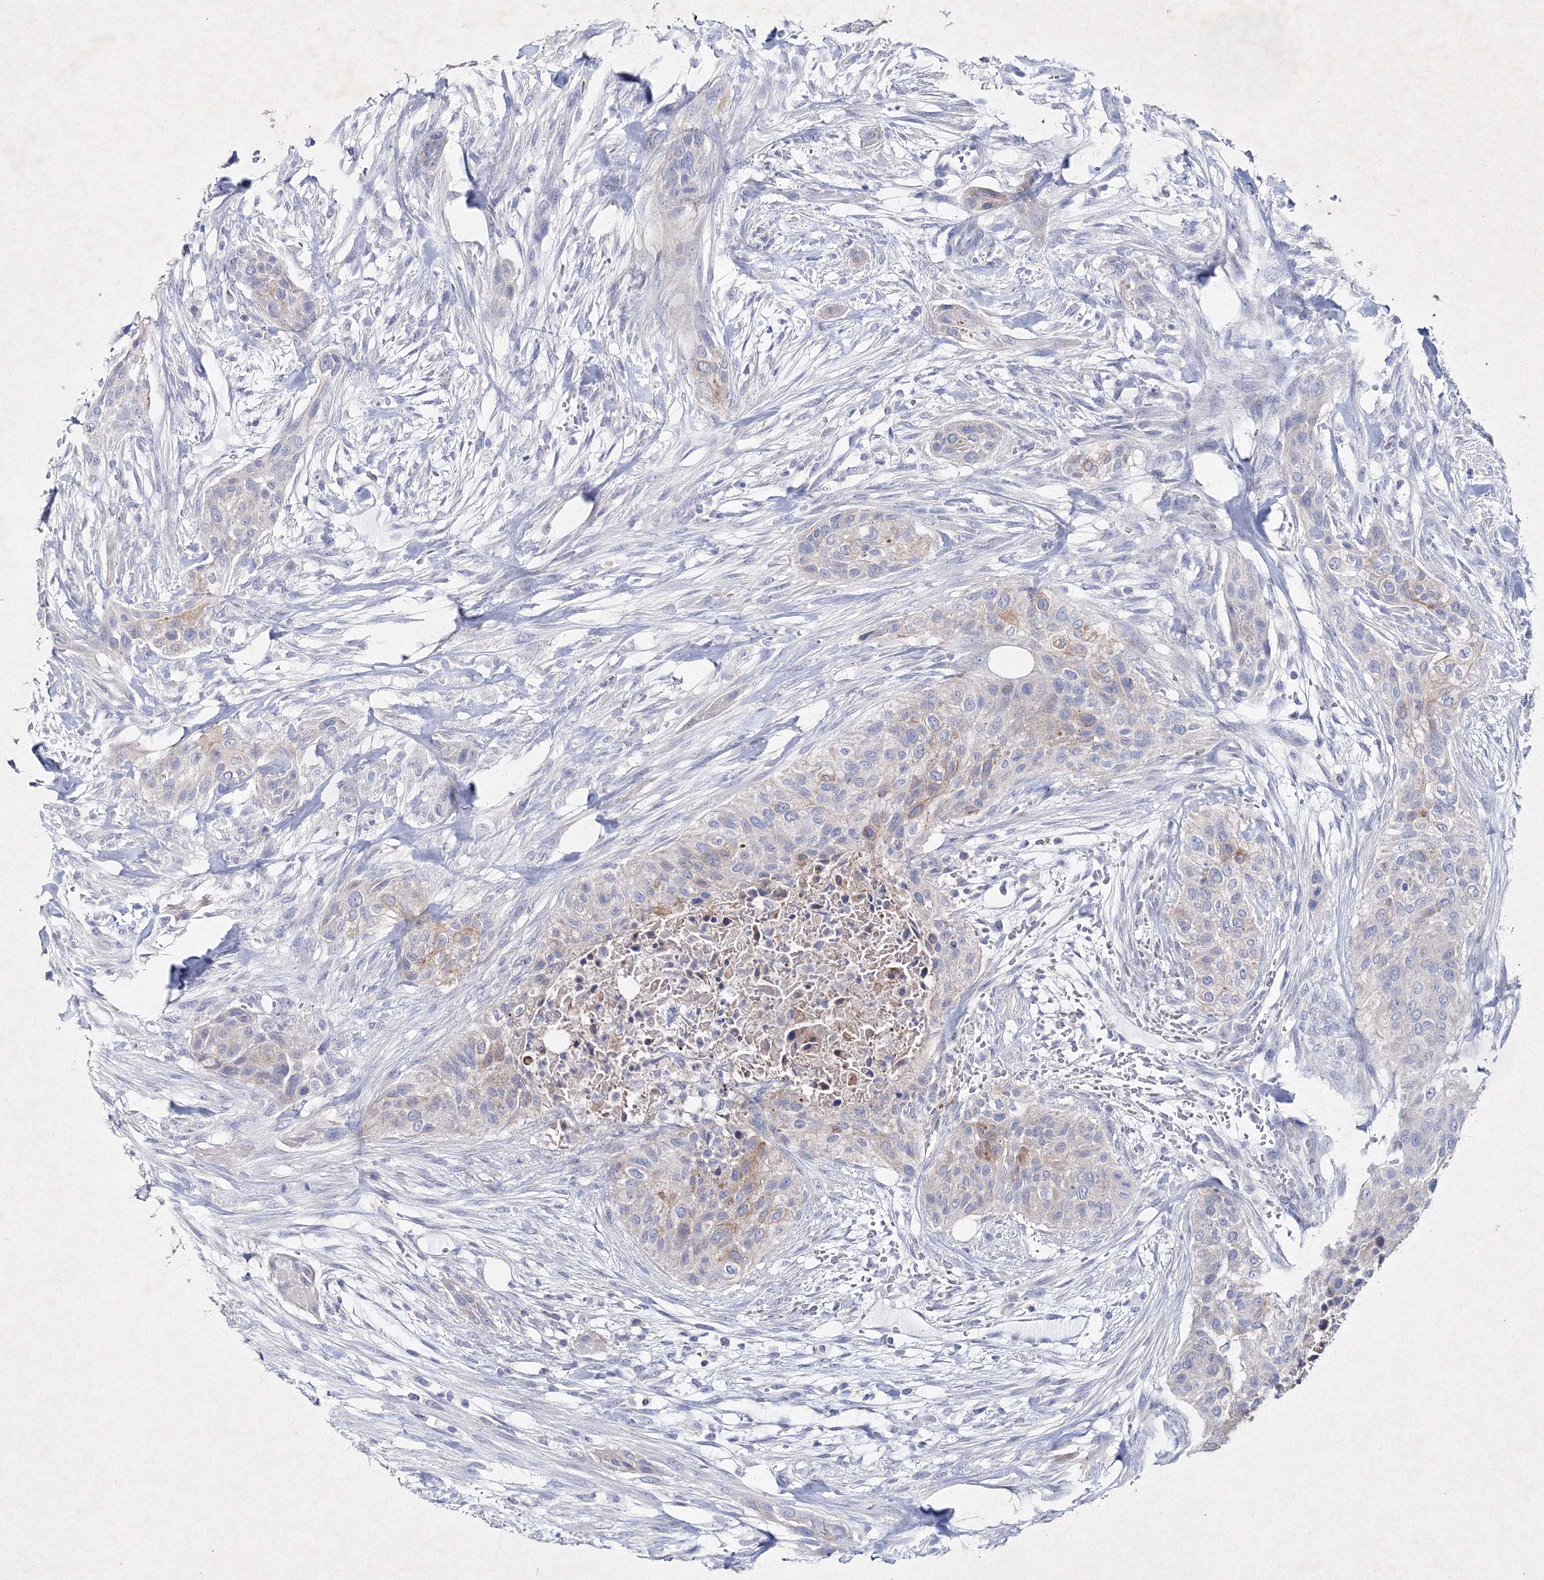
{"staining": {"intensity": "weak", "quantity": "<25%", "location": "cytoplasmic/membranous"}, "tissue": "urothelial cancer", "cell_type": "Tumor cells", "image_type": "cancer", "snomed": [{"axis": "morphology", "description": "Urothelial carcinoma, High grade"}, {"axis": "topography", "description": "Urinary bladder"}], "caption": "Protein analysis of high-grade urothelial carcinoma exhibits no significant positivity in tumor cells.", "gene": "SMIM29", "patient": {"sex": "male", "age": 35}}